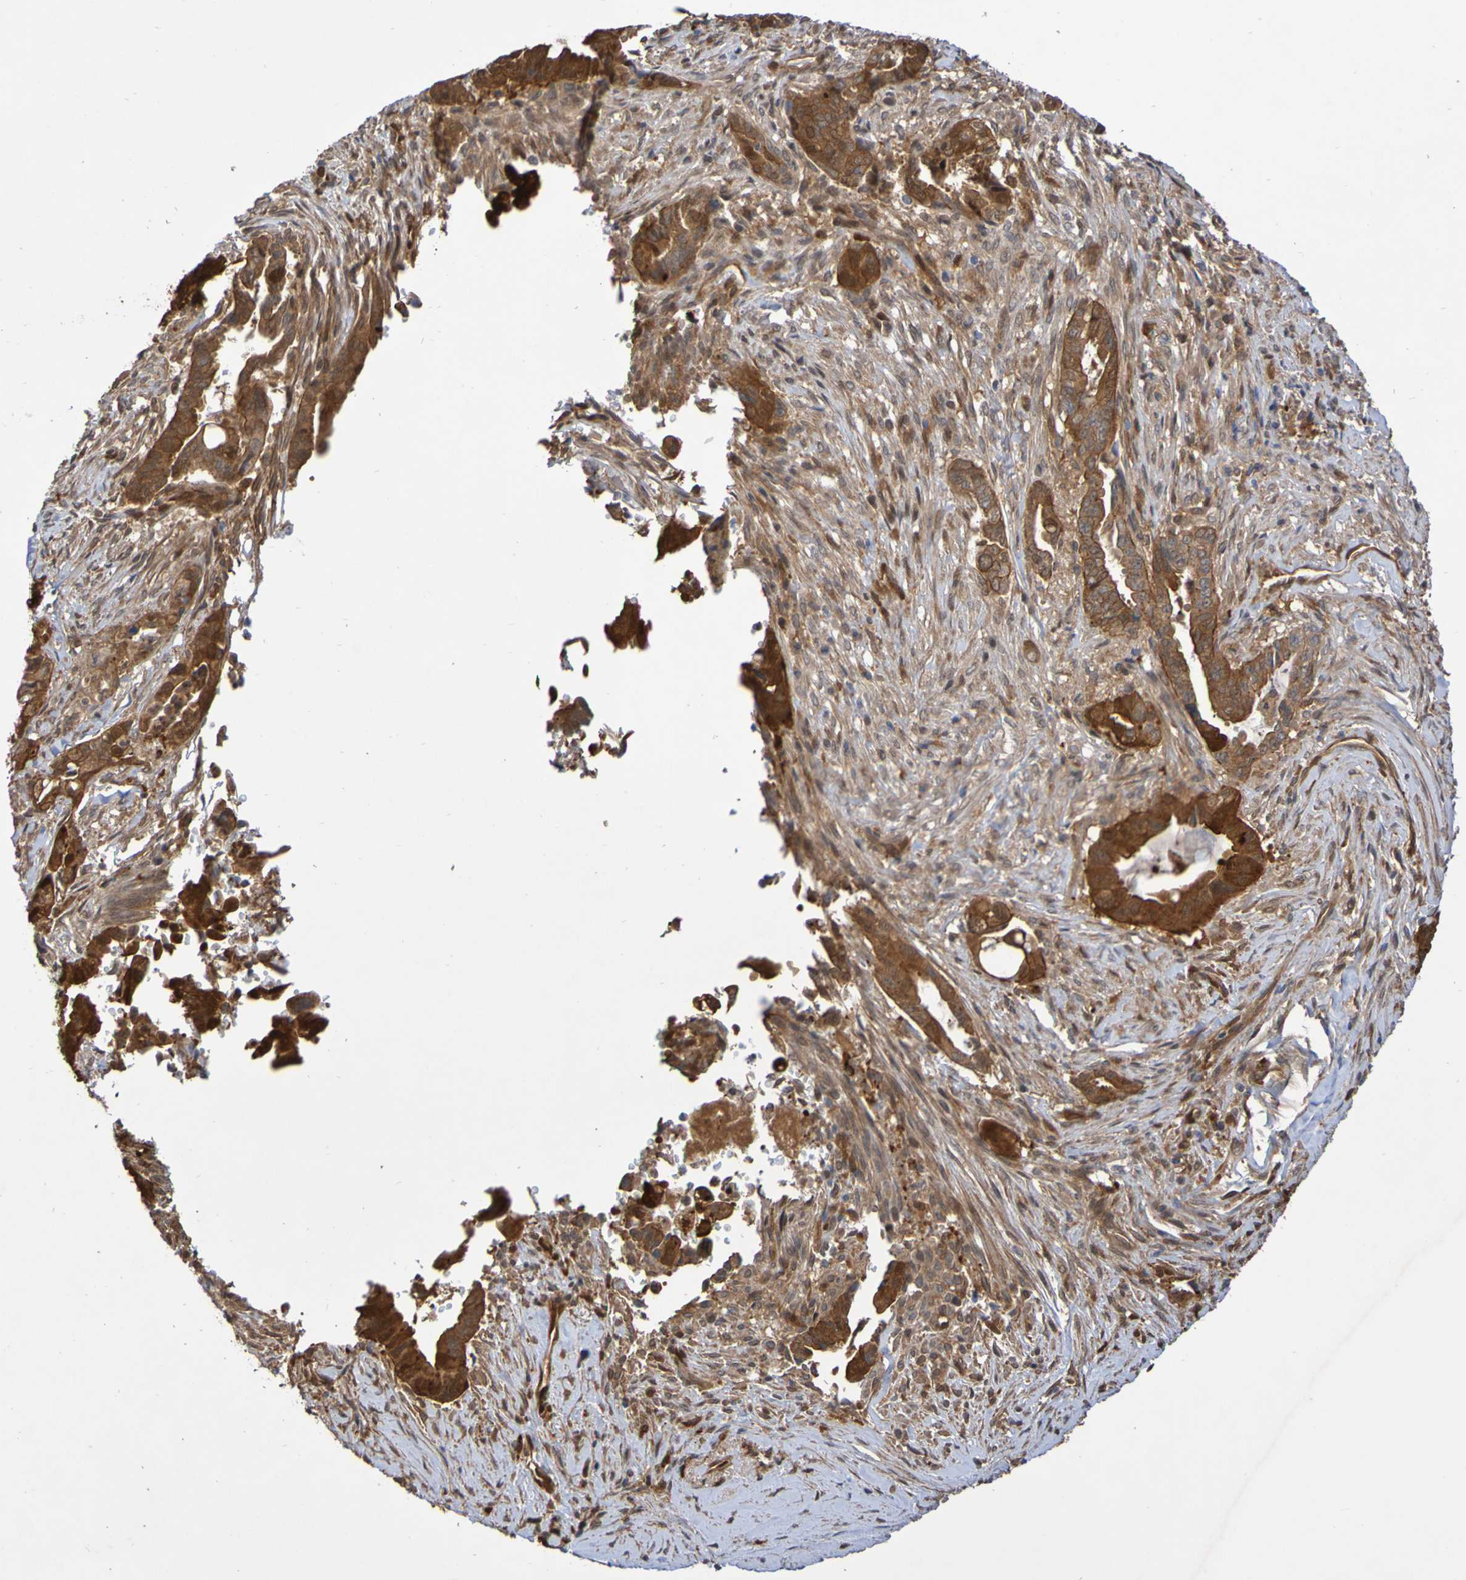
{"staining": {"intensity": "strong", "quantity": ">75%", "location": "cytoplasmic/membranous,nuclear"}, "tissue": "pancreatic cancer", "cell_type": "Tumor cells", "image_type": "cancer", "snomed": [{"axis": "morphology", "description": "Adenocarcinoma, NOS"}, {"axis": "topography", "description": "Pancreas"}], "caption": "Strong cytoplasmic/membranous and nuclear protein staining is identified in approximately >75% of tumor cells in adenocarcinoma (pancreatic). The staining was performed using DAB to visualize the protein expression in brown, while the nuclei were stained in blue with hematoxylin (Magnification: 20x).", "gene": "SERPINB6", "patient": {"sex": "male", "age": 70}}